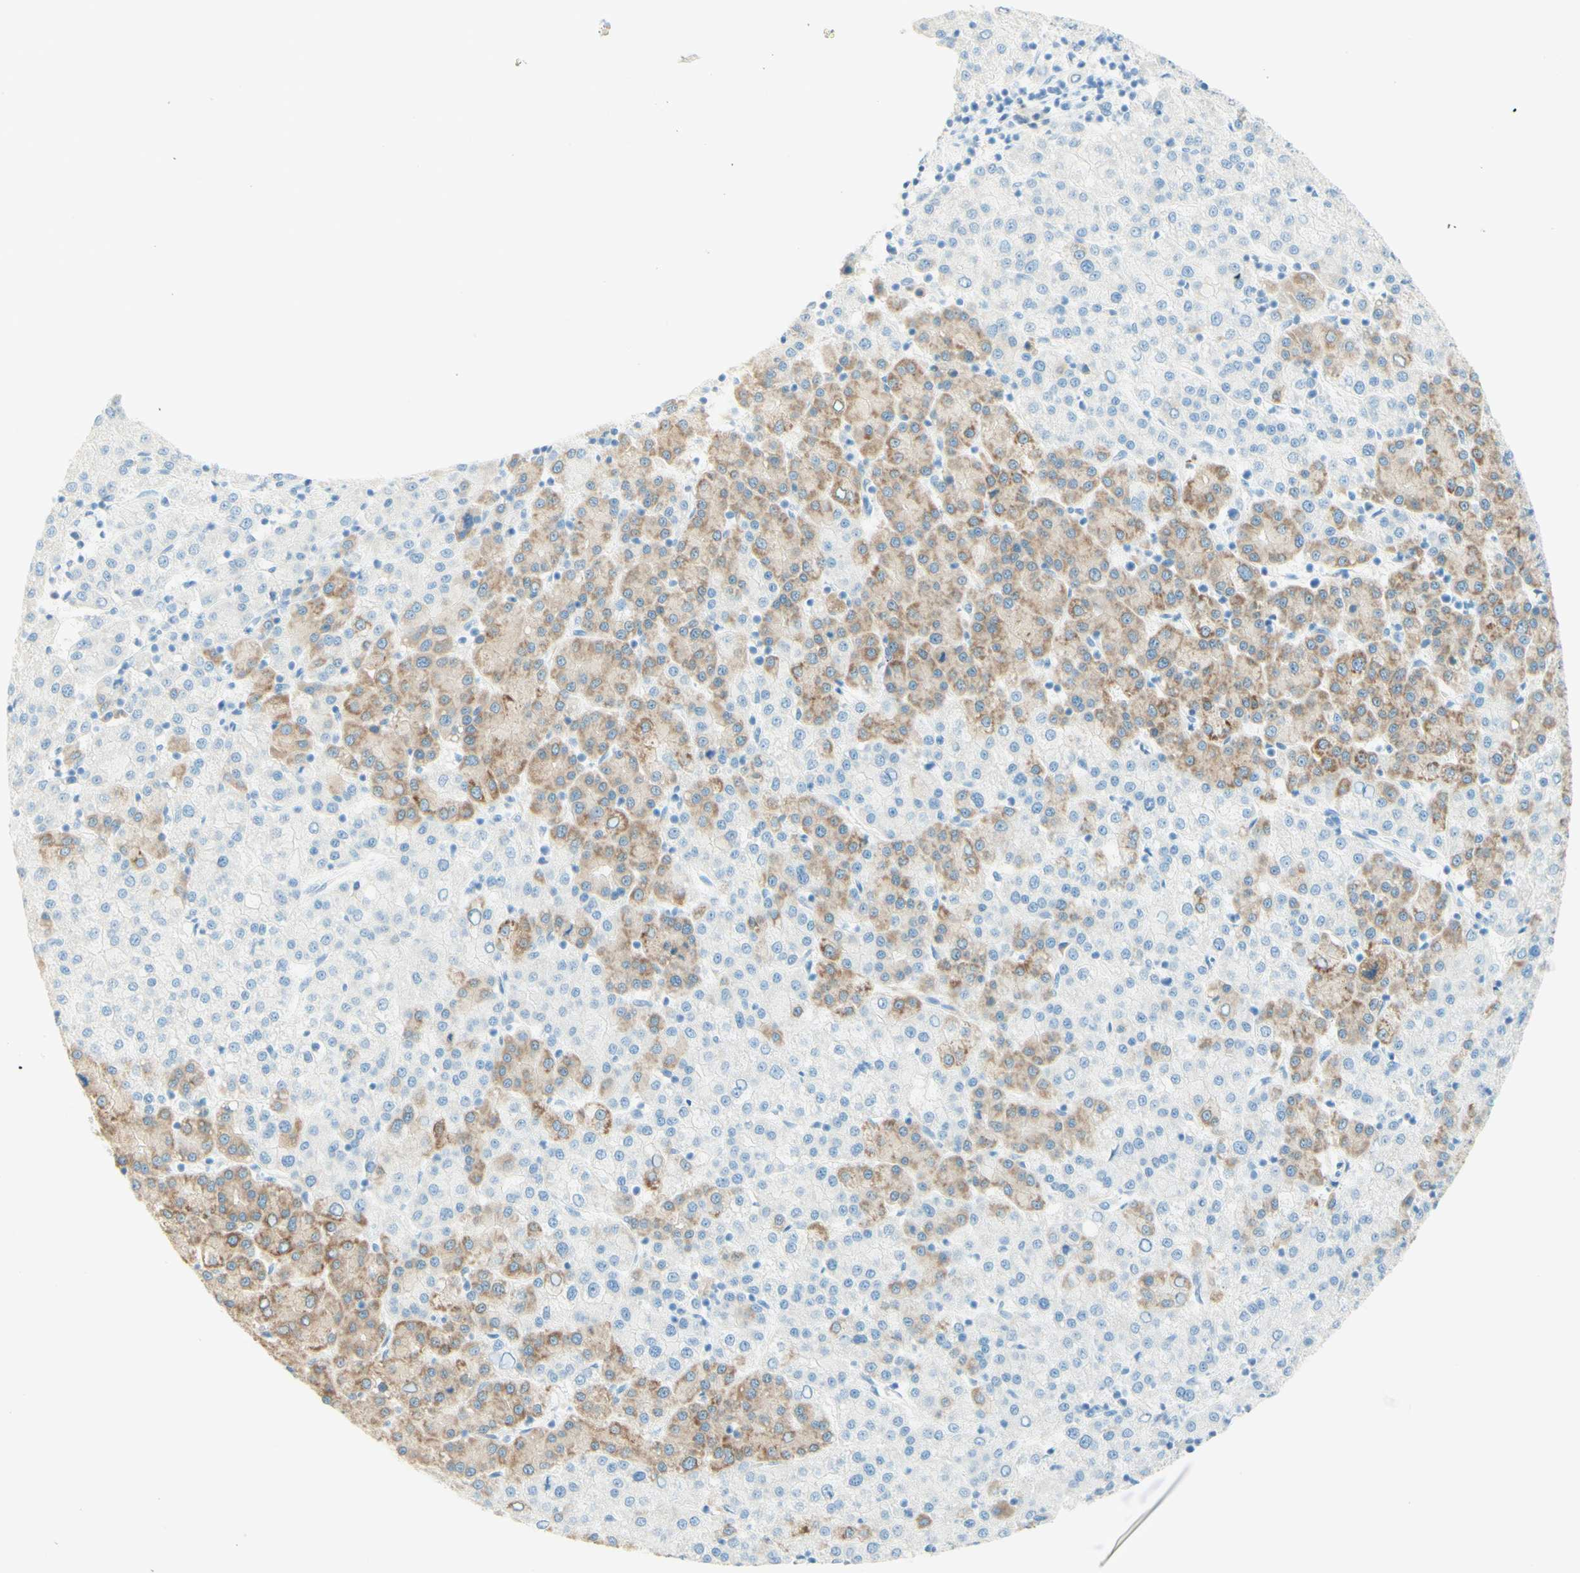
{"staining": {"intensity": "weak", "quantity": "25%-75%", "location": "cytoplasmic/membranous"}, "tissue": "liver cancer", "cell_type": "Tumor cells", "image_type": "cancer", "snomed": [{"axis": "morphology", "description": "Carcinoma, Hepatocellular, NOS"}, {"axis": "topography", "description": "Liver"}], "caption": "Brown immunohistochemical staining in liver cancer (hepatocellular carcinoma) displays weak cytoplasmic/membranous expression in approximately 25%-75% of tumor cells. The protein of interest is shown in brown color, while the nuclei are stained blue.", "gene": "FMR1NB", "patient": {"sex": "female", "age": 58}}